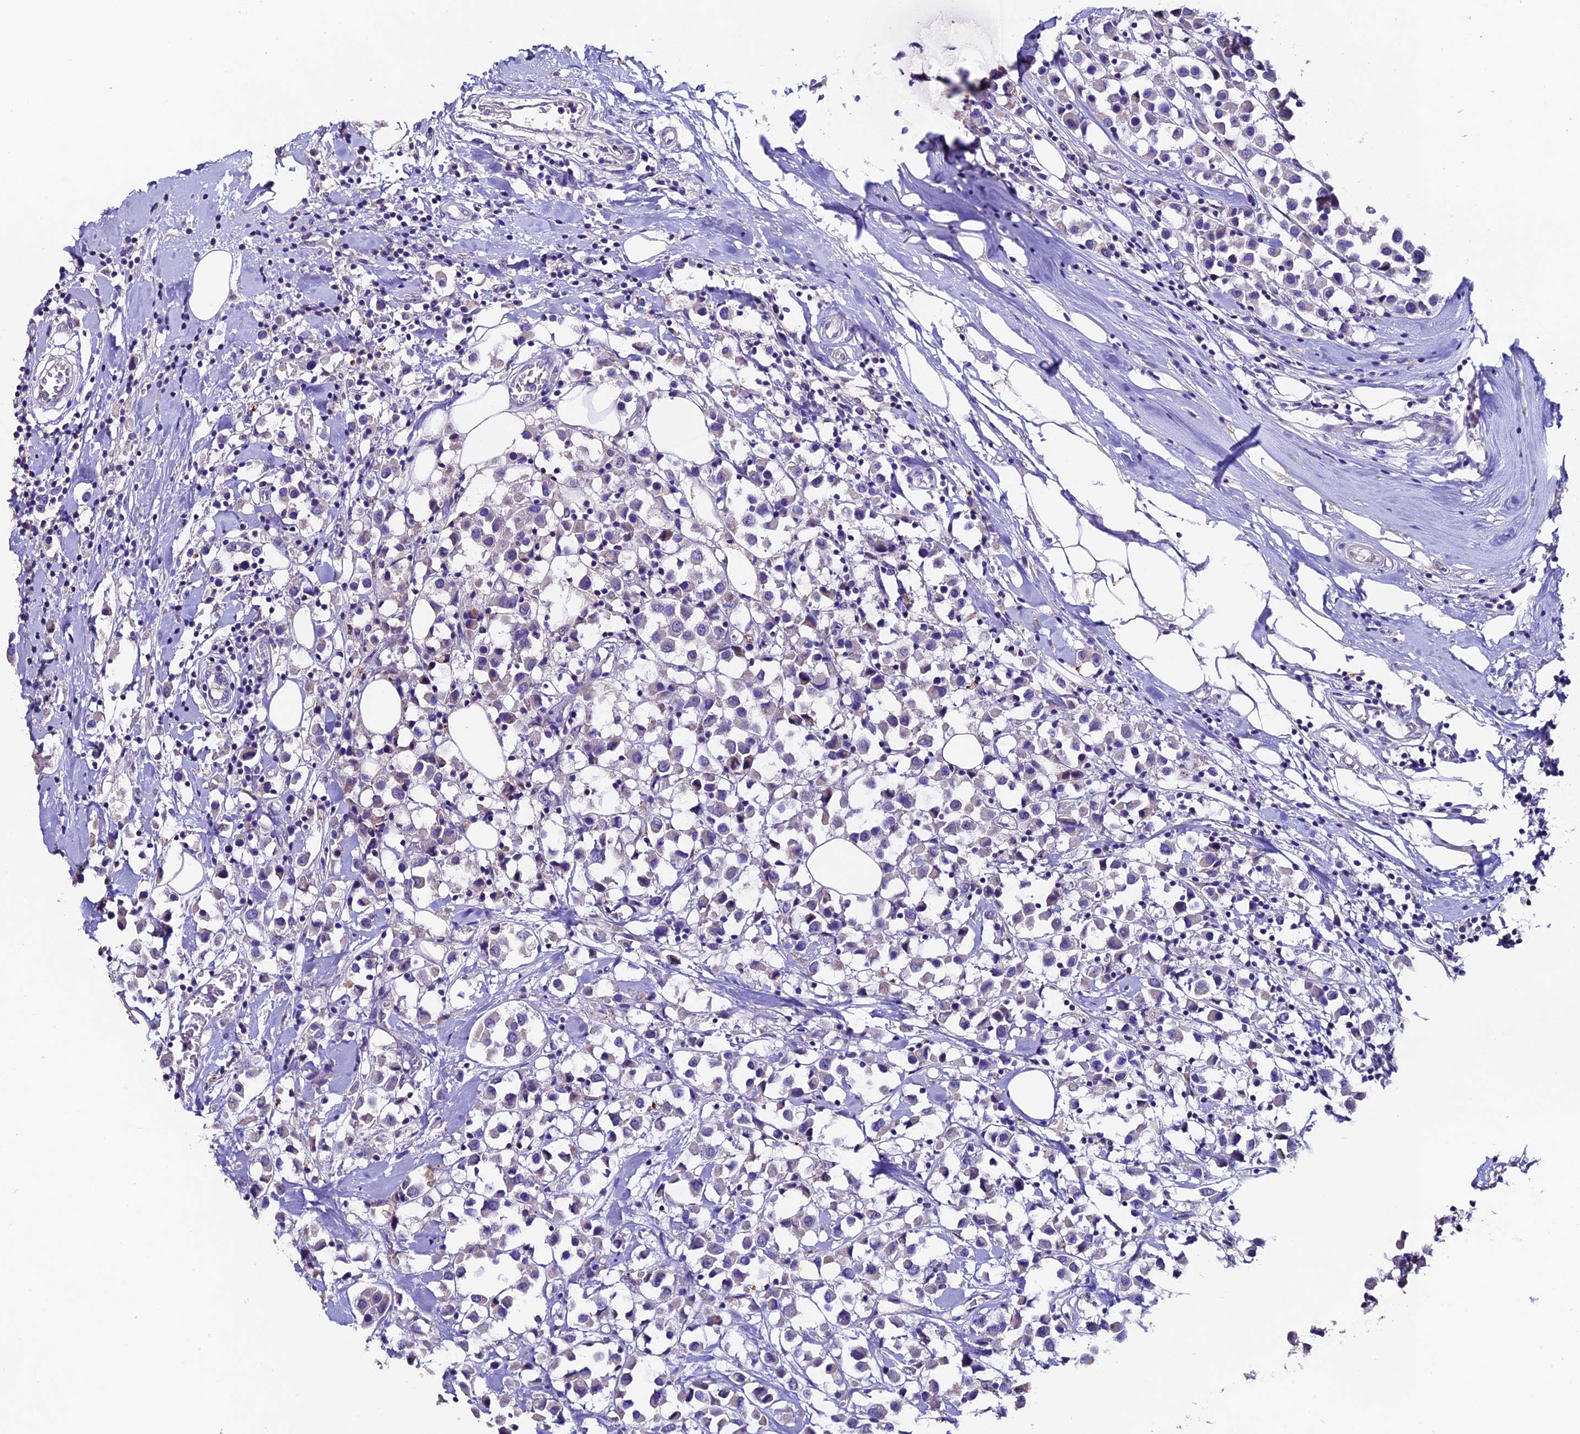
{"staining": {"intensity": "weak", "quantity": "<25%", "location": "cytoplasmic/membranous"}, "tissue": "breast cancer", "cell_type": "Tumor cells", "image_type": "cancer", "snomed": [{"axis": "morphology", "description": "Duct carcinoma"}, {"axis": "topography", "description": "Breast"}], "caption": "There is no significant expression in tumor cells of infiltrating ductal carcinoma (breast).", "gene": "FBXW9", "patient": {"sex": "female", "age": 61}}